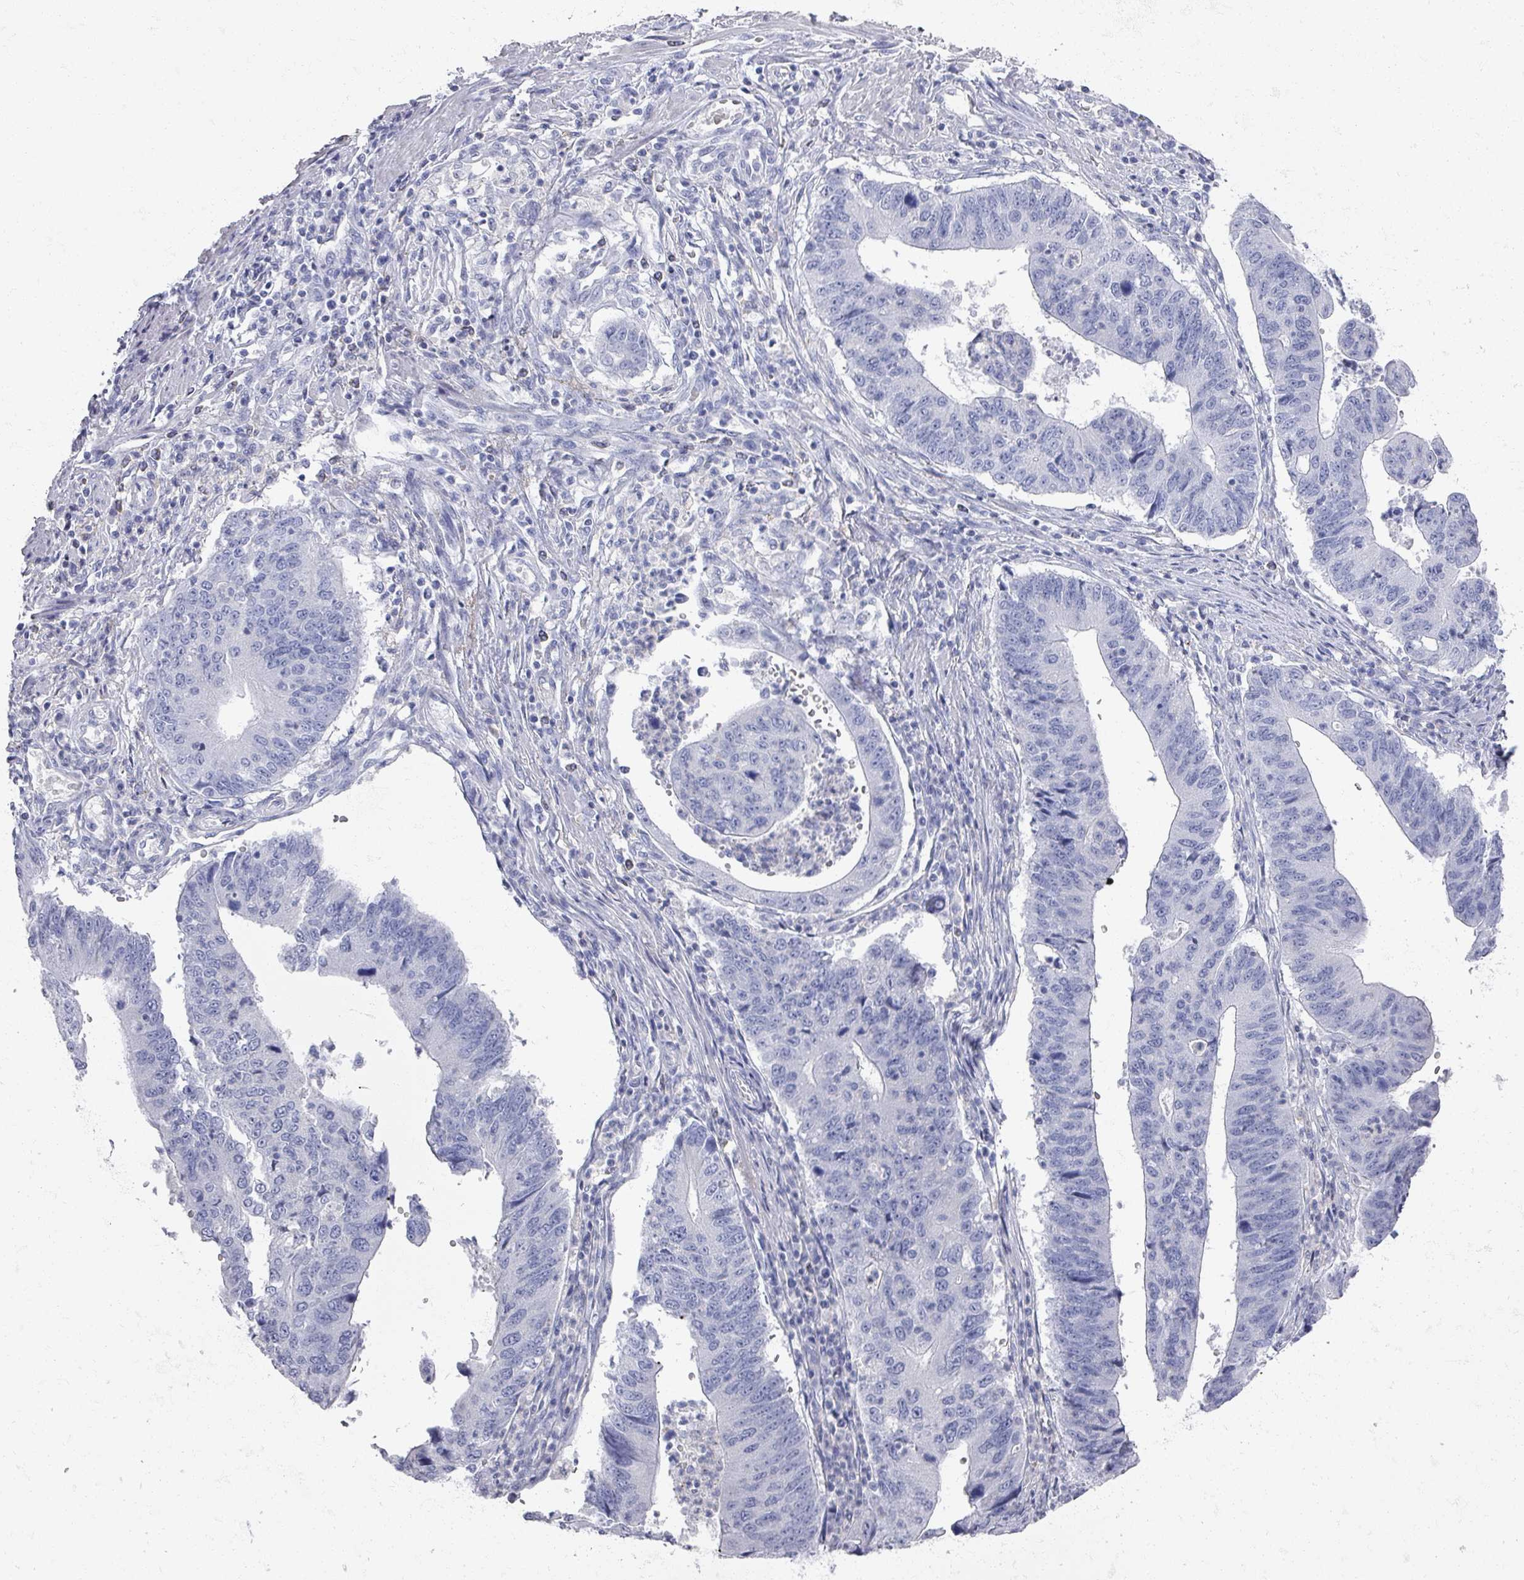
{"staining": {"intensity": "negative", "quantity": "none", "location": "none"}, "tissue": "stomach cancer", "cell_type": "Tumor cells", "image_type": "cancer", "snomed": [{"axis": "morphology", "description": "Adenocarcinoma, NOS"}, {"axis": "topography", "description": "Stomach"}], "caption": "An image of stomach adenocarcinoma stained for a protein reveals no brown staining in tumor cells.", "gene": "OMG", "patient": {"sex": "male", "age": 59}}